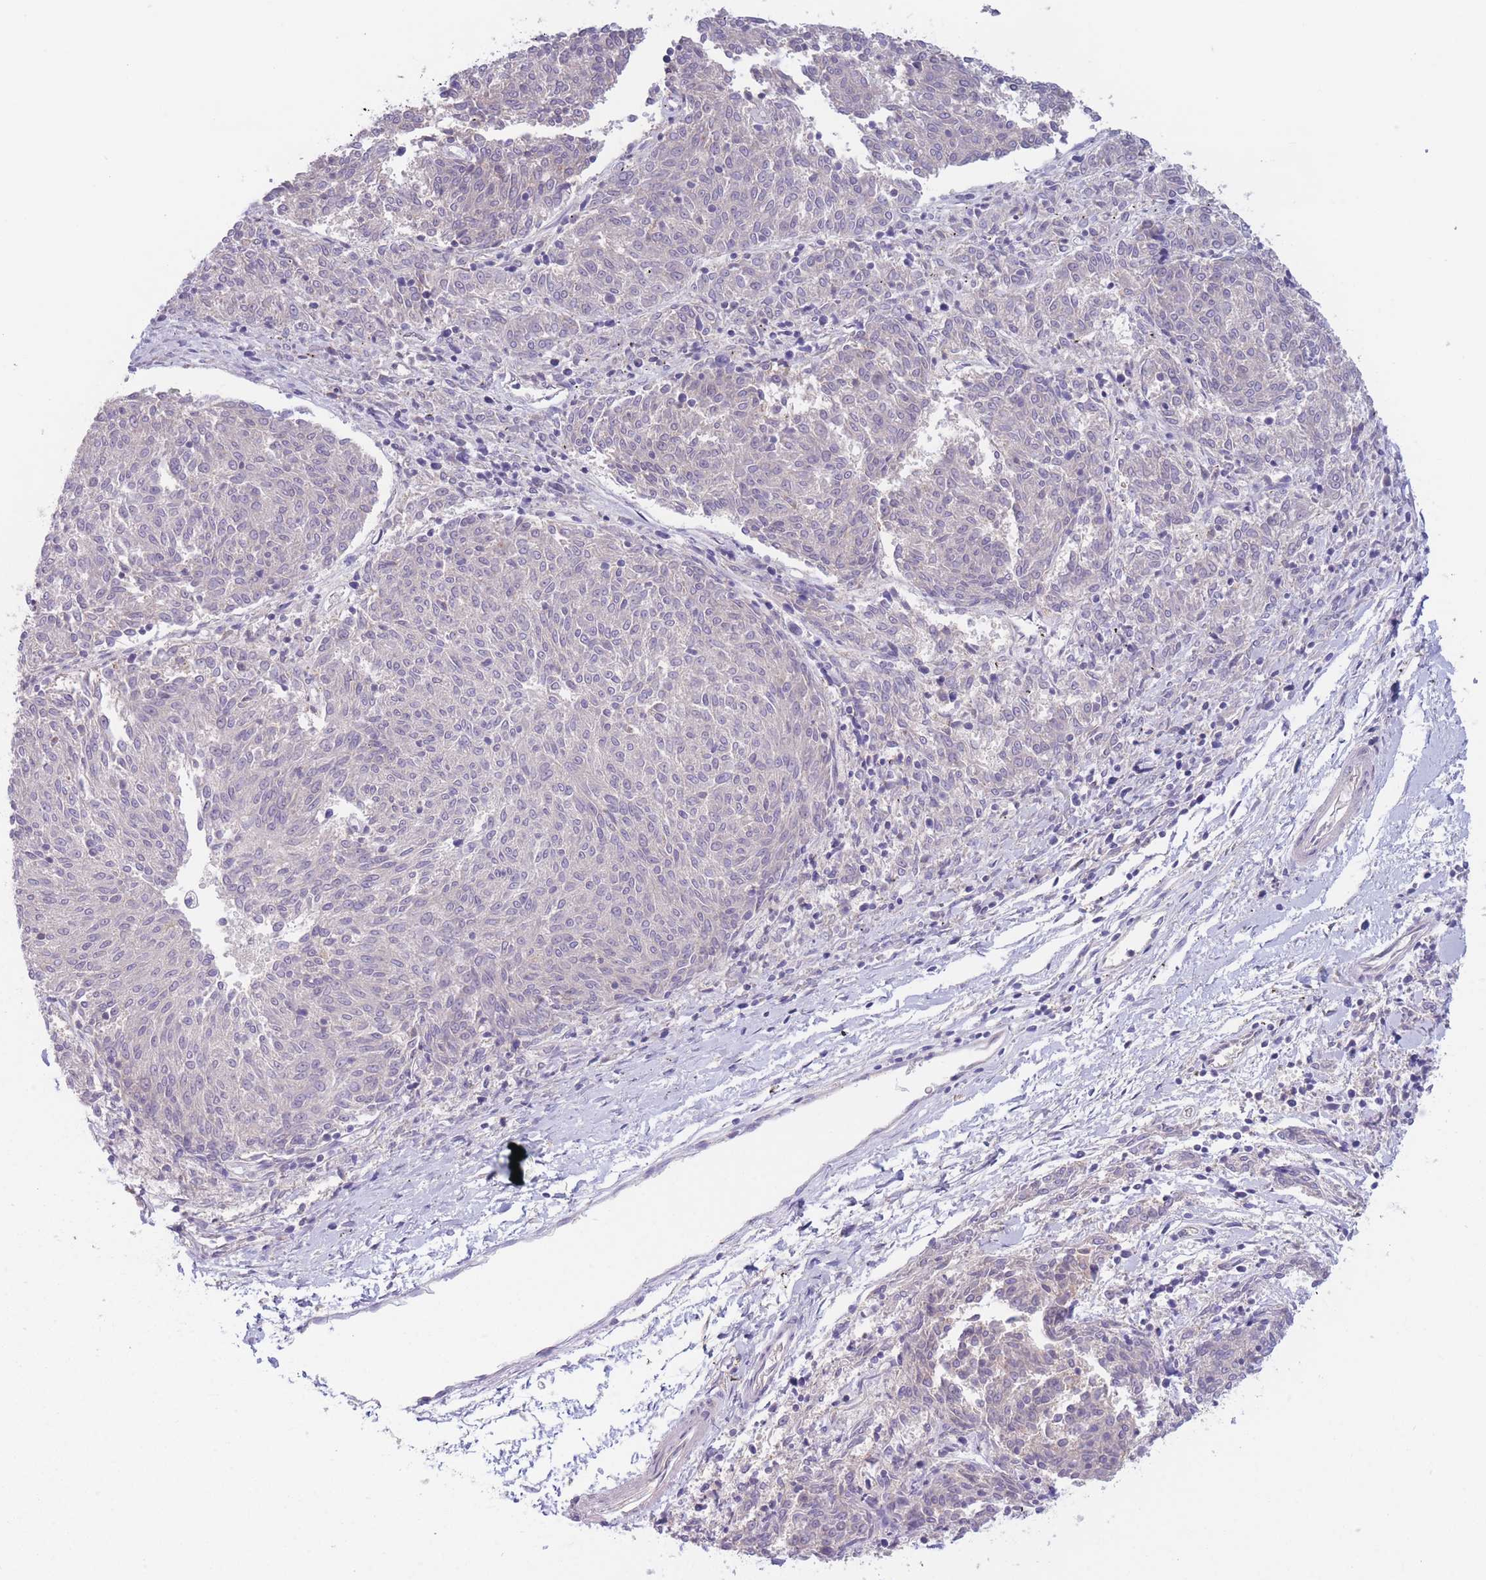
{"staining": {"intensity": "negative", "quantity": "none", "location": "none"}, "tissue": "melanoma", "cell_type": "Tumor cells", "image_type": "cancer", "snomed": [{"axis": "morphology", "description": "Malignant melanoma, NOS"}, {"axis": "topography", "description": "Skin"}], "caption": "Malignant melanoma stained for a protein using IHC shows no positivity tumor cells.", "gene": "WDR93", "patient": {"sex": "female", "age": 72}}